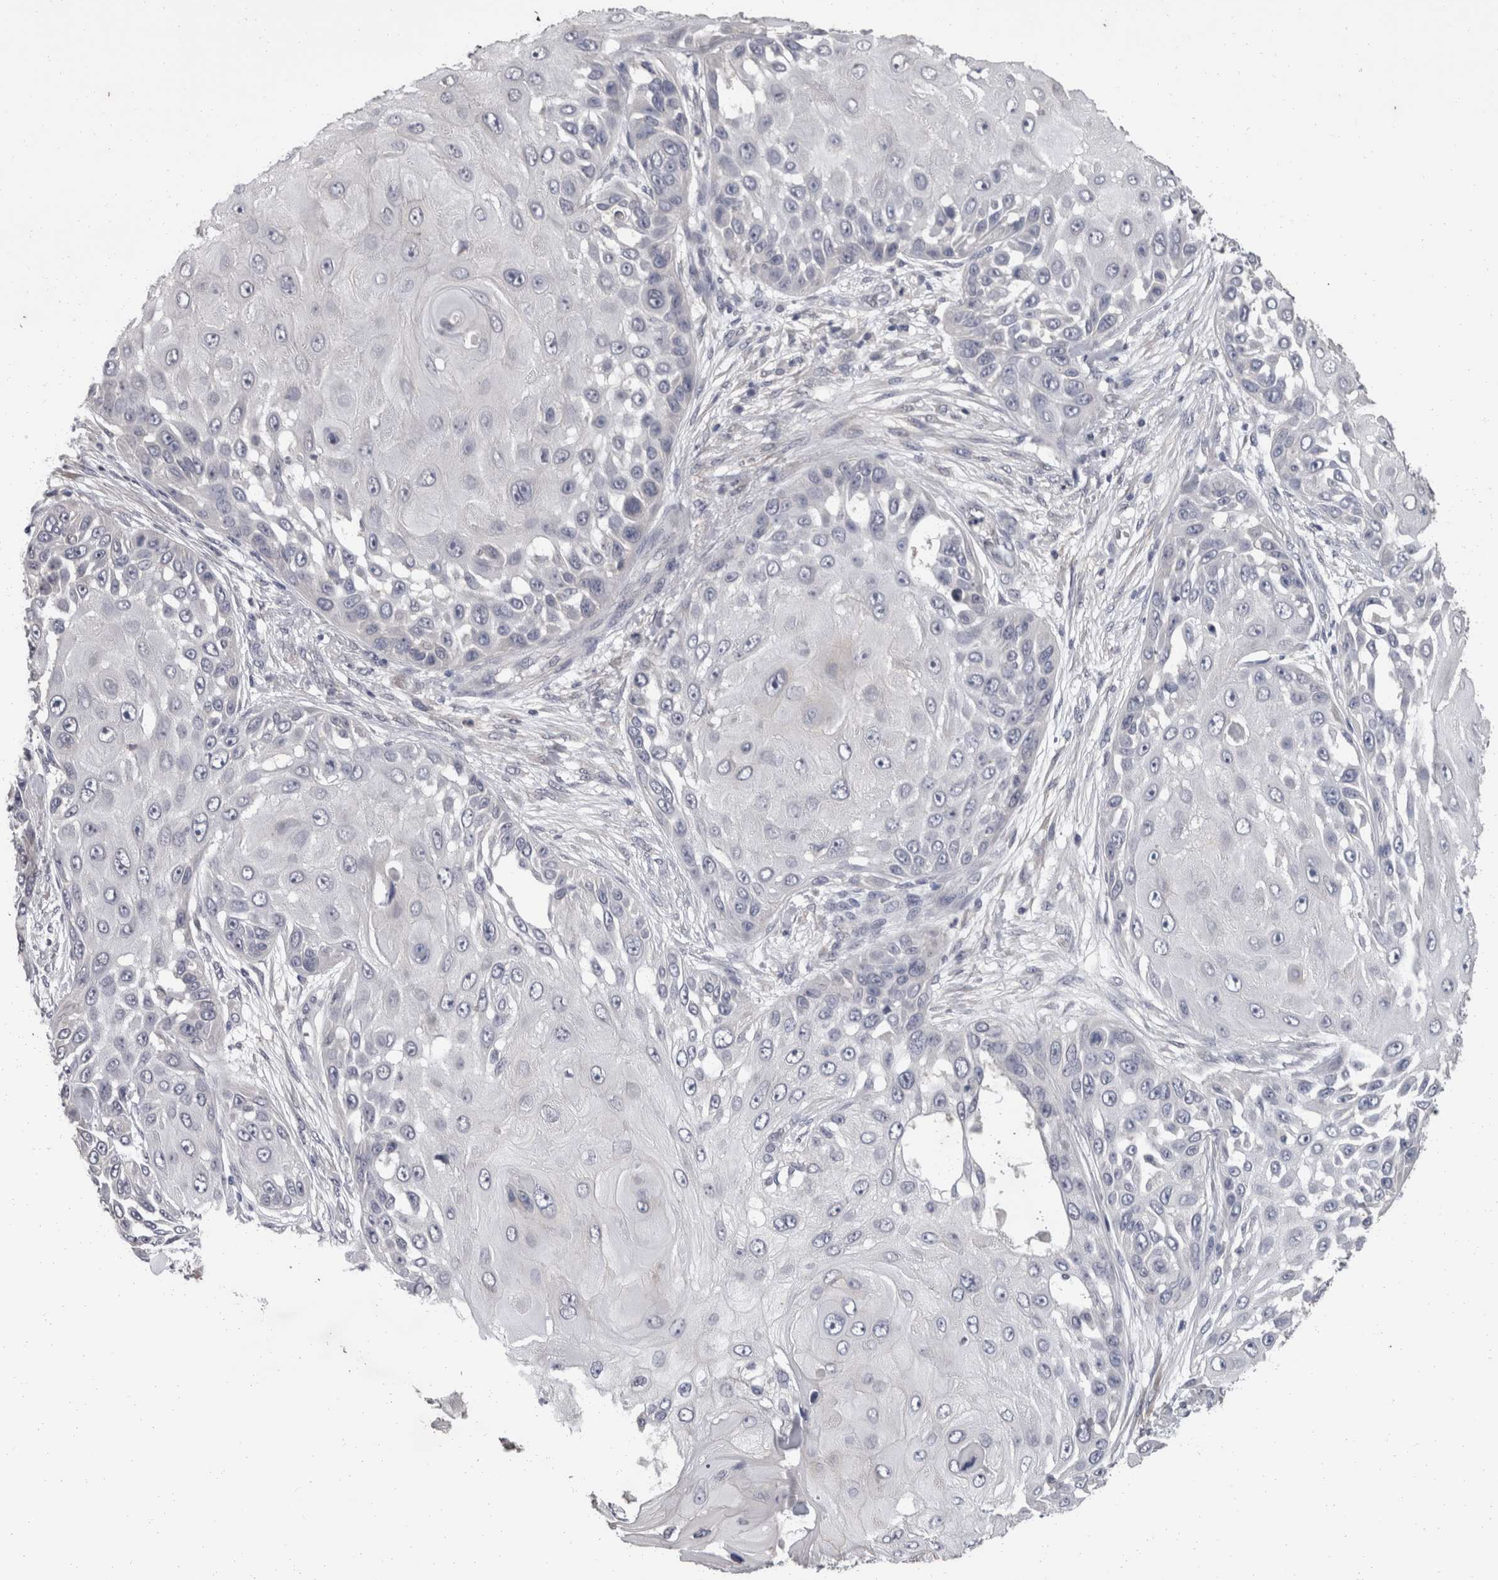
{"staining": {"intensity": "negative", "quantity": "none", "location": "none"}, "tissue": "skin cancer", "cell_type": "Tumor cells", "image_type": "cancer", "snomed": [{"axis": "morphology", "description": "Squamous cell carcinoma, NOS"}, {"axis": "topography", "description": "Skin"}], "caption": "Immunohistochemistry micrograph of neoplastic tissue: skin cancer (squamous cell carcinoma) stained with DAB (3,3'-diaminobenzidine) demonstrates no significant protein positivity in tumor cells.", "gene": "FHOD3", "patient": {"sex": "female", "age": 44}}